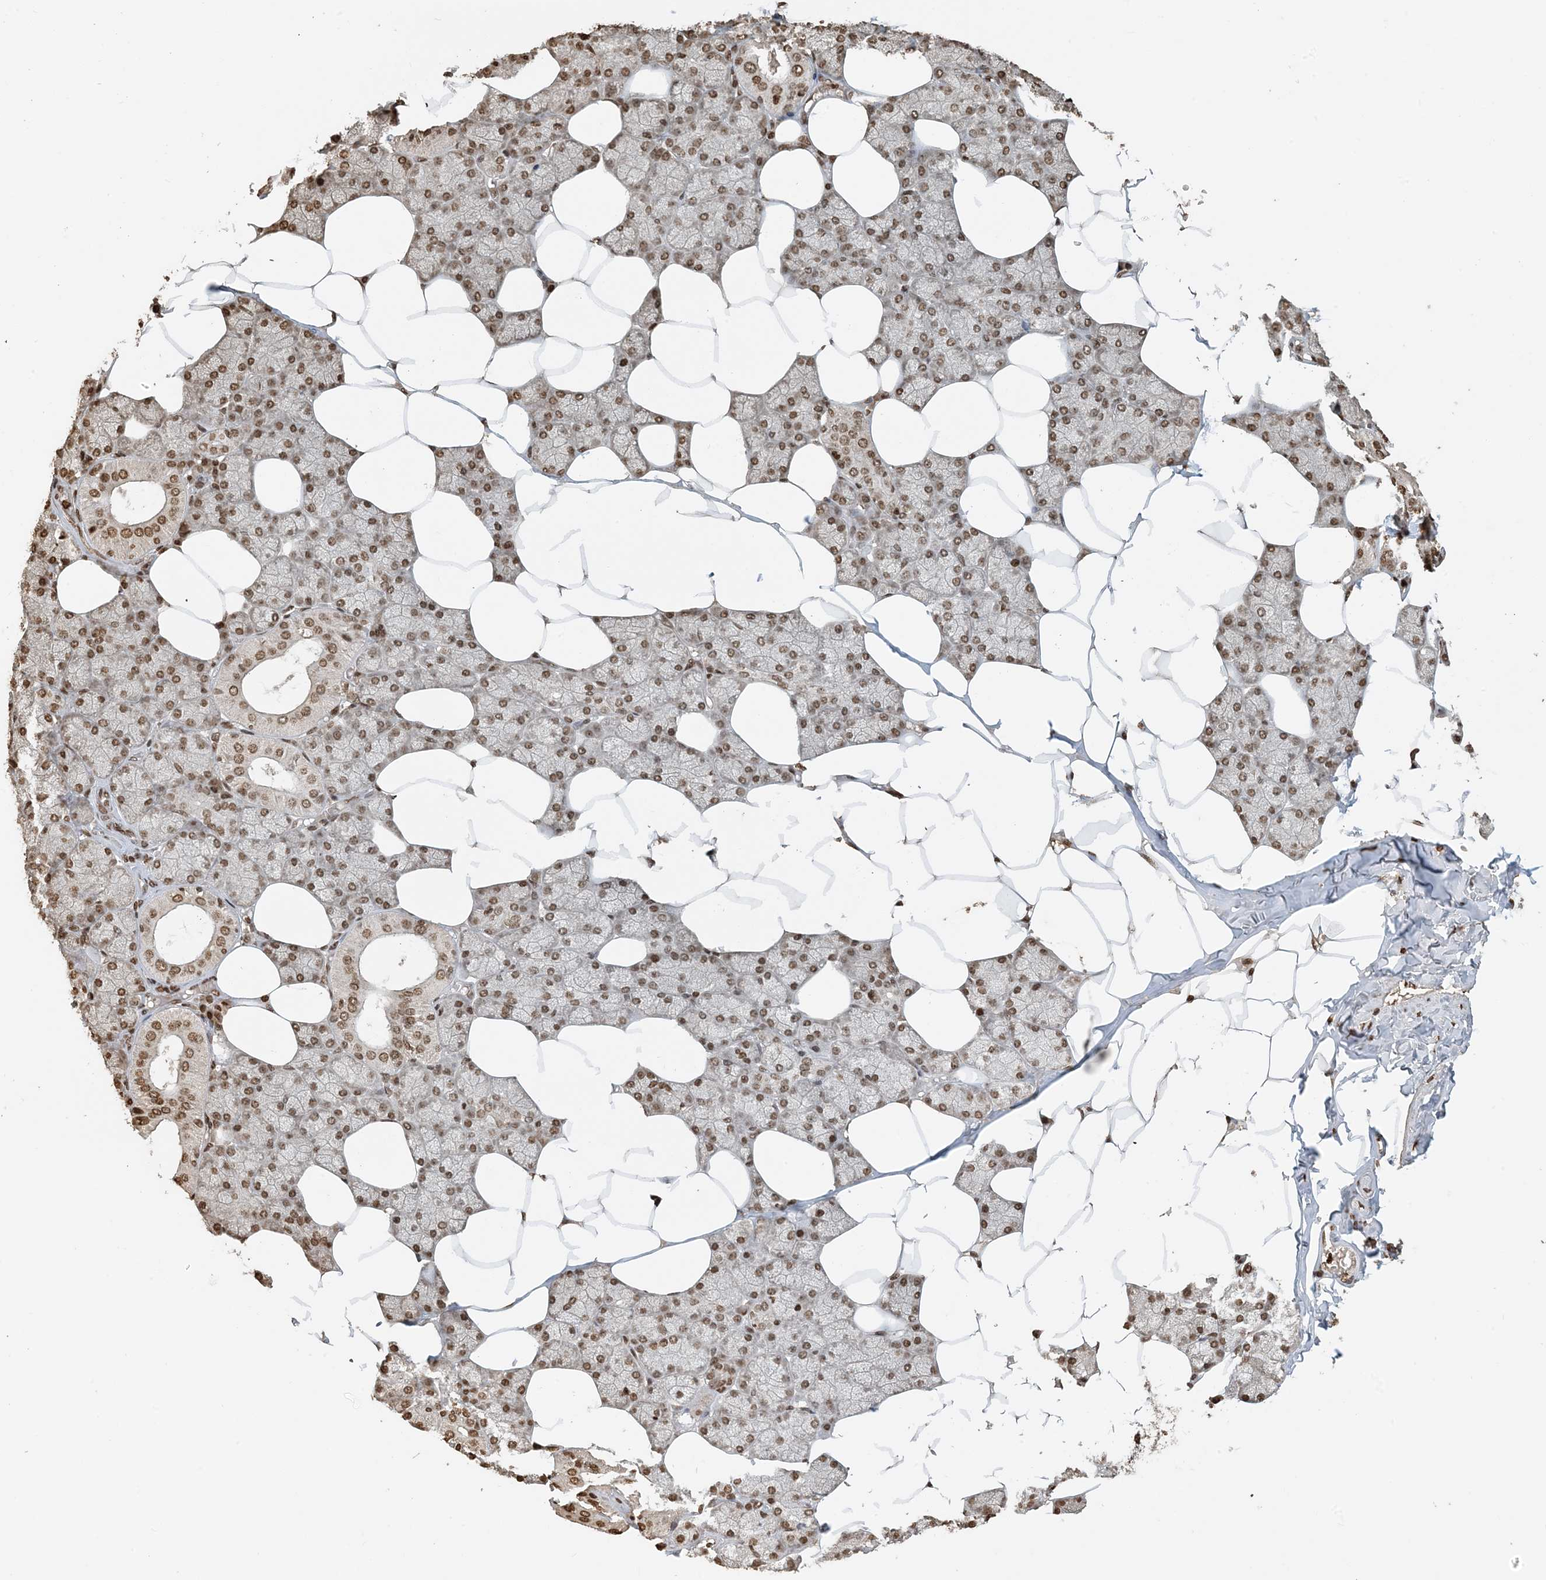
{"staining": {"intensity": "strong", "quantity": "25%-75%", "location": "nuclear"}, "tissue": "salivary gland", "cell_type": "Glandular cells", "image_type": "normal", "snomed": [{"axis": "morphology", "description": "Normal tissue, NOS"}, {"axis": "topography", "description": "Salivary gland"}], "caption": "High-power microscopy captured an immunohistochemistry (IHC) image of unremarkable salivary gland, revealing strong nuclear positivity in about 25%-75% of glandular cells.", "gene": "H3", "patient": {"sex": "male", "age": 62}}